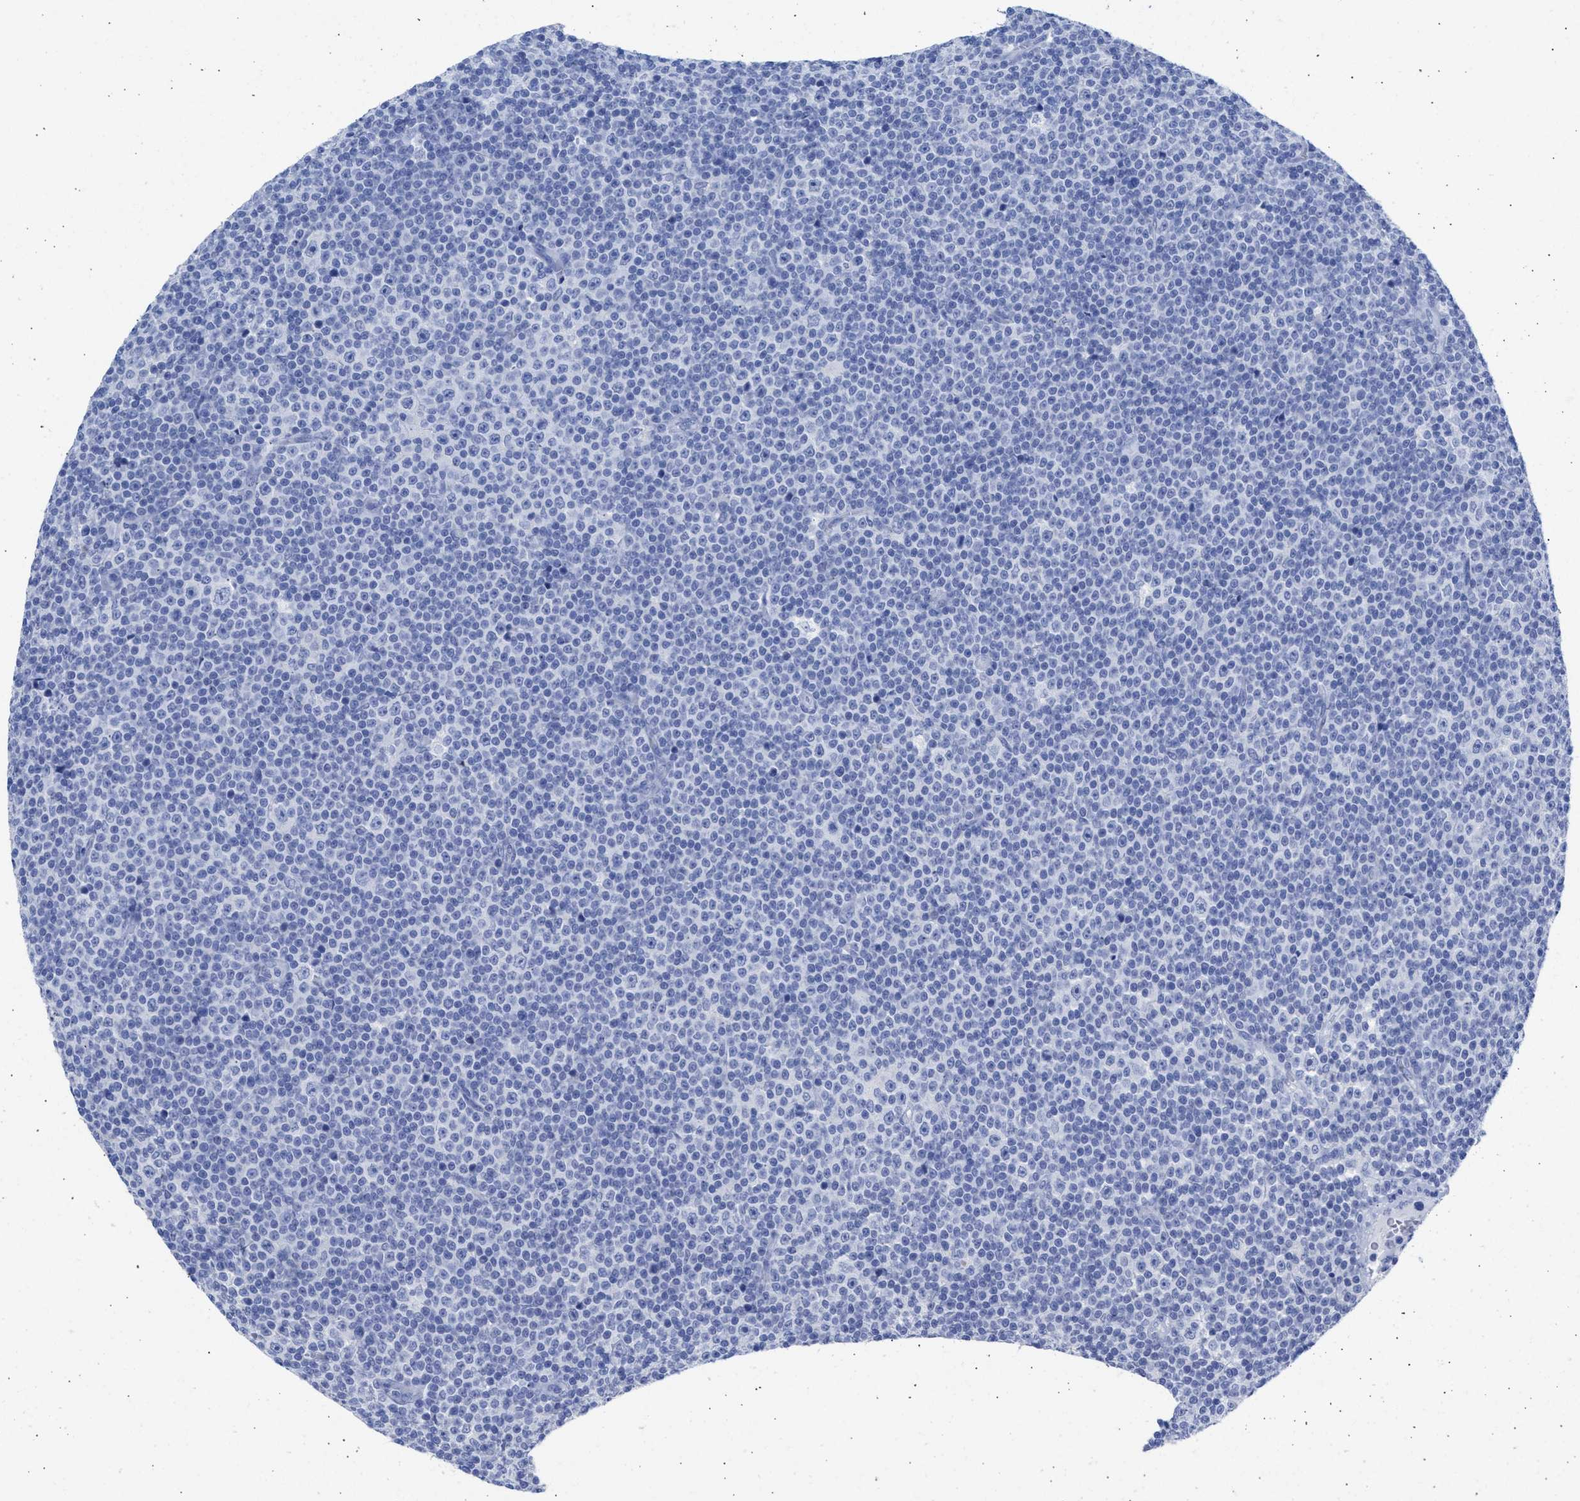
{"staining": {"intensity": "negative", "quantity": "none", "location": "none"}, "tissue": "lymphoma", "cell_type": "Tumor cells", "image_type": "cancer", "snomed": [{"axis": "morphology", "description": "Malignant lymphoma, non-Hodgkin's type, Low grade"}, {"axis": "topography", "description": "Lymph node"}], "caption": "An immunohistochemistry histopathology image of lymphoma is shown. There is no staining in tumor cells of lymphoma.", "gene": "NCAM1", "patient": {"sex": "female", "age": 67}}